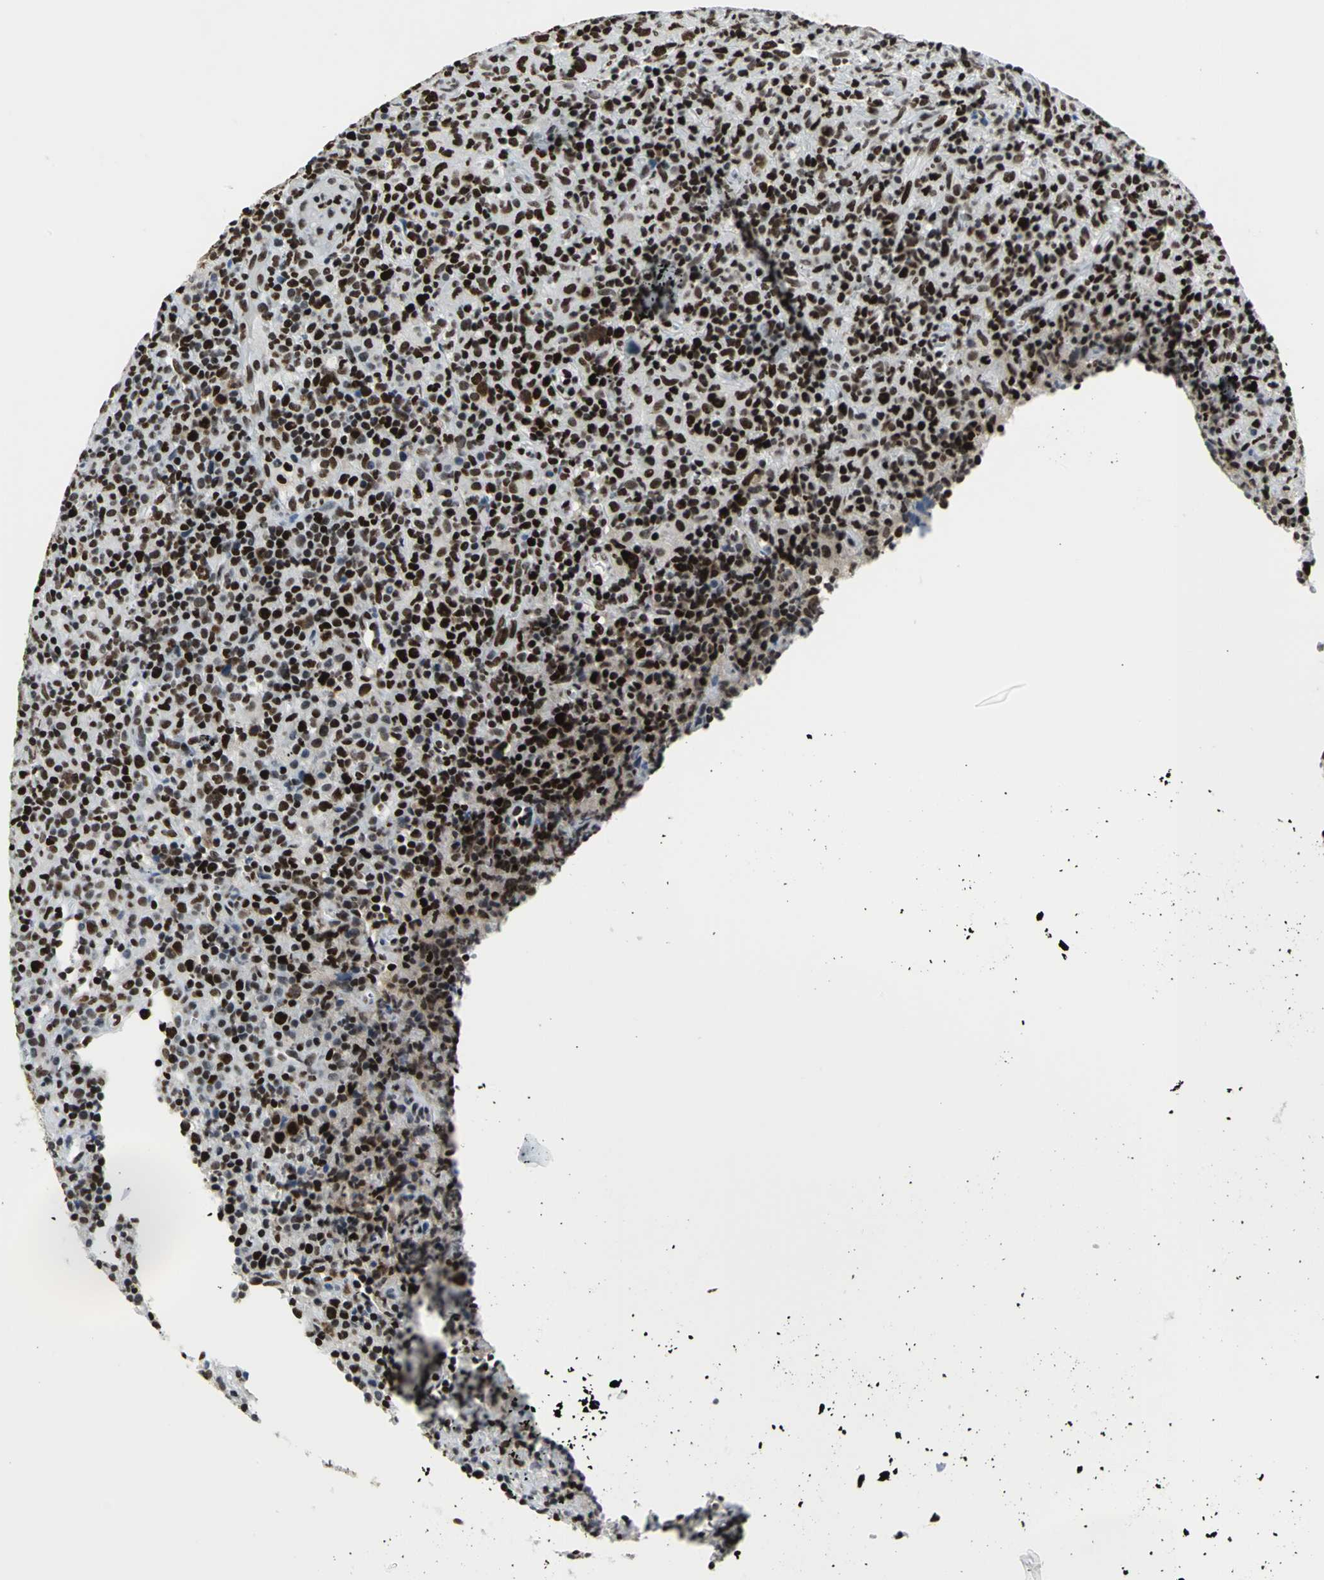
{"staining": {"intensity": "strong", "quantity": ">75%", "location": "nuclear"}, "tissue": "lymphoma", "cell_type": "Tumor cells", "image_type": "cancer", "snomed": [{"axis": "morphology", "description": "Hodgkin's disease, NOS"}, {"axis": "topography", "description": "Lymph node"}], "caption": "Brown immunohistochemical staining in lymphoma displays strong nuclear expression in approximately >75% of tumor cells. (DAB IHC, brown staining for protein, blue staining for nuclei).", "gene": "HNRNPD", "patient": {"sex": "male", "age": 65}}